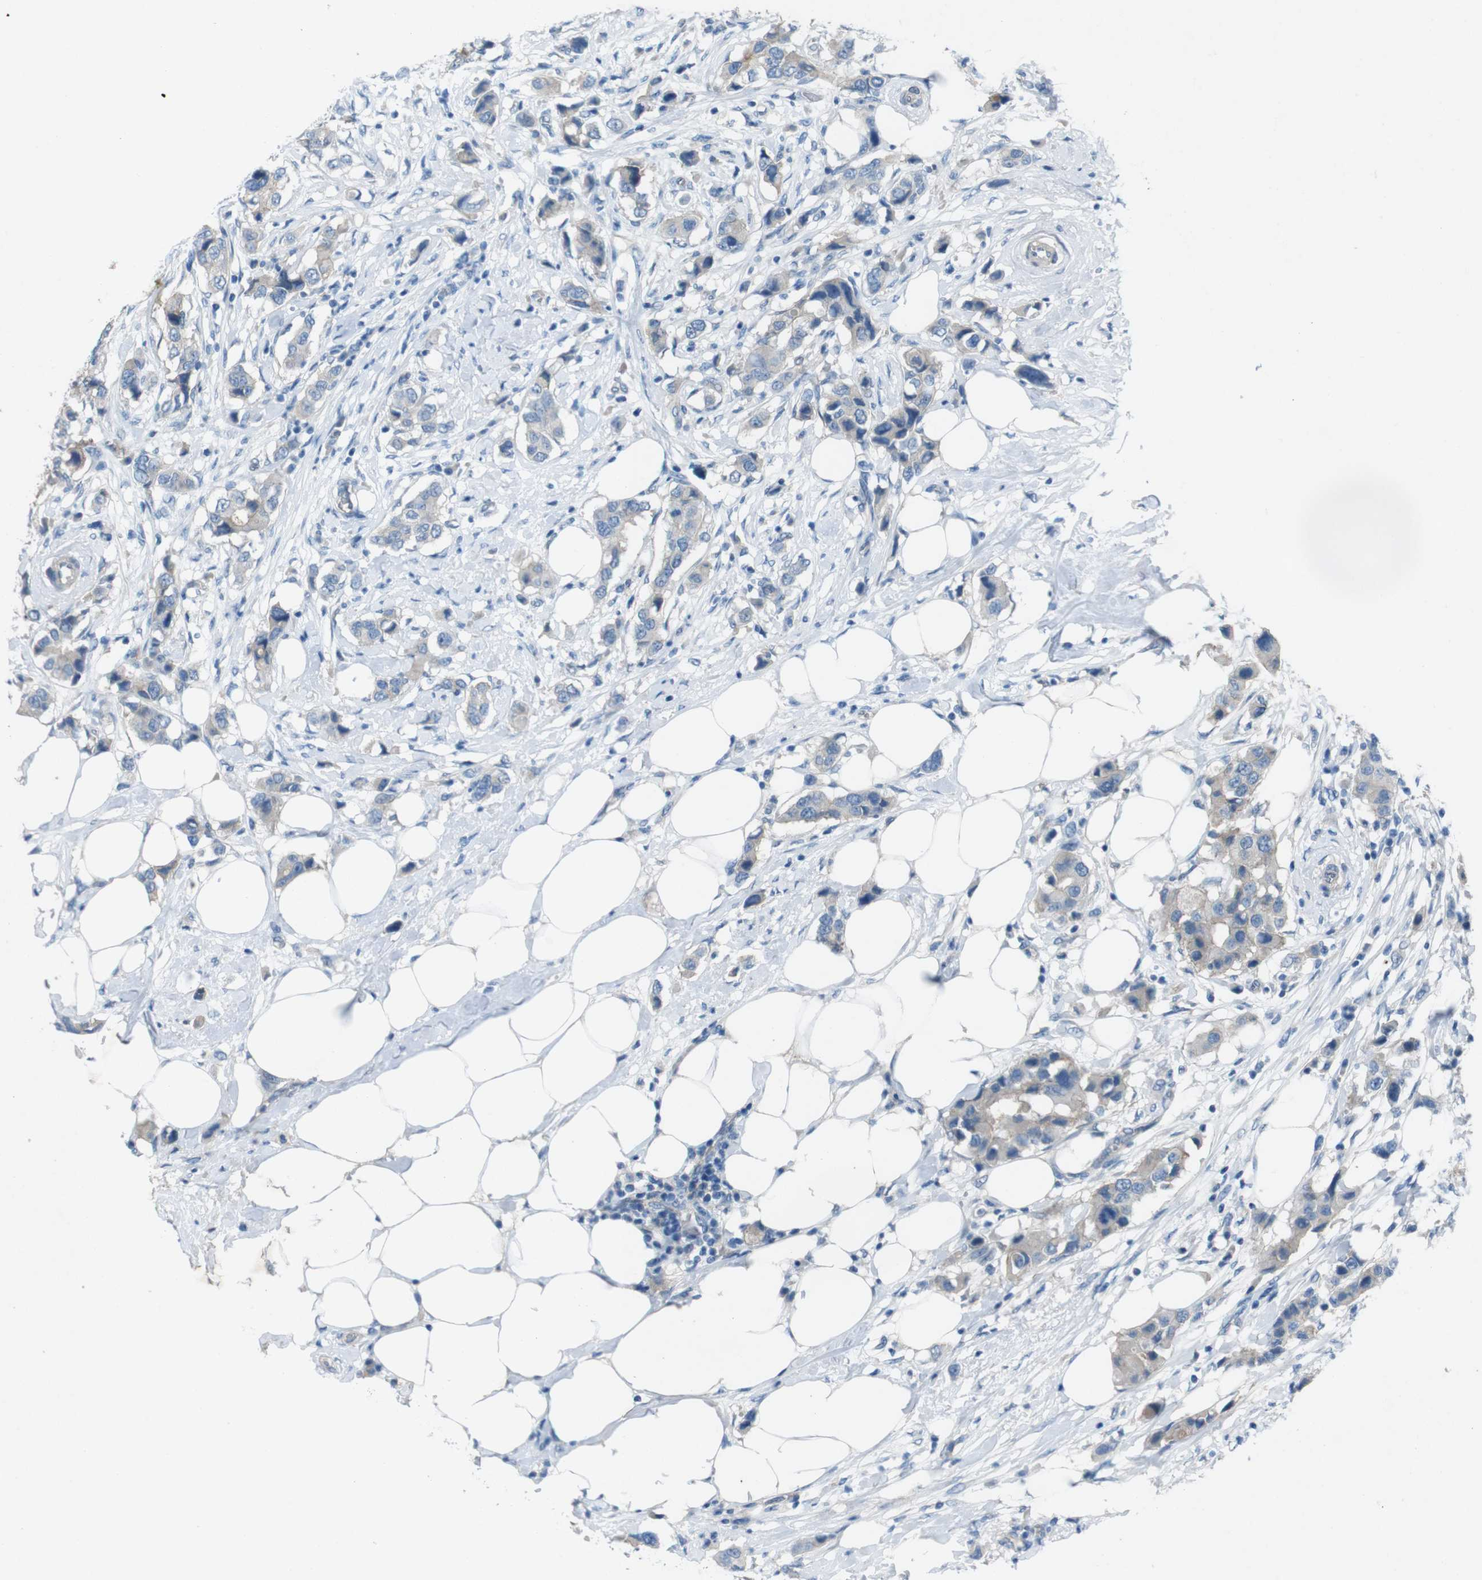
{"staining": {"intensity": "weak", "quantity": "<25%", "location": "cytoplasmic/membranous"}, "tissue": "breast cancer", "cell_type": "Tumor cells", "image_type": "cancer", "snomed": [{"axis": "morphology", "description": "Normal tissue, NOS"}, {"axis": "morphology", "description": "Duct carcinoma"}, {"axis": "topography", "description": "Breast"}], "caption": "DAB (3,3'-diaminobenzidine) immunohistochemical staining of breast cancer (intraductal carcinoma) reveals no significant staining in tumor cells. (DAB (3,3'-diaminobenzidine) IHC visualized using brightfield microscopy, high magnification).", "gene": "PVR", "patient": {"sex": "female", "age": 50}}